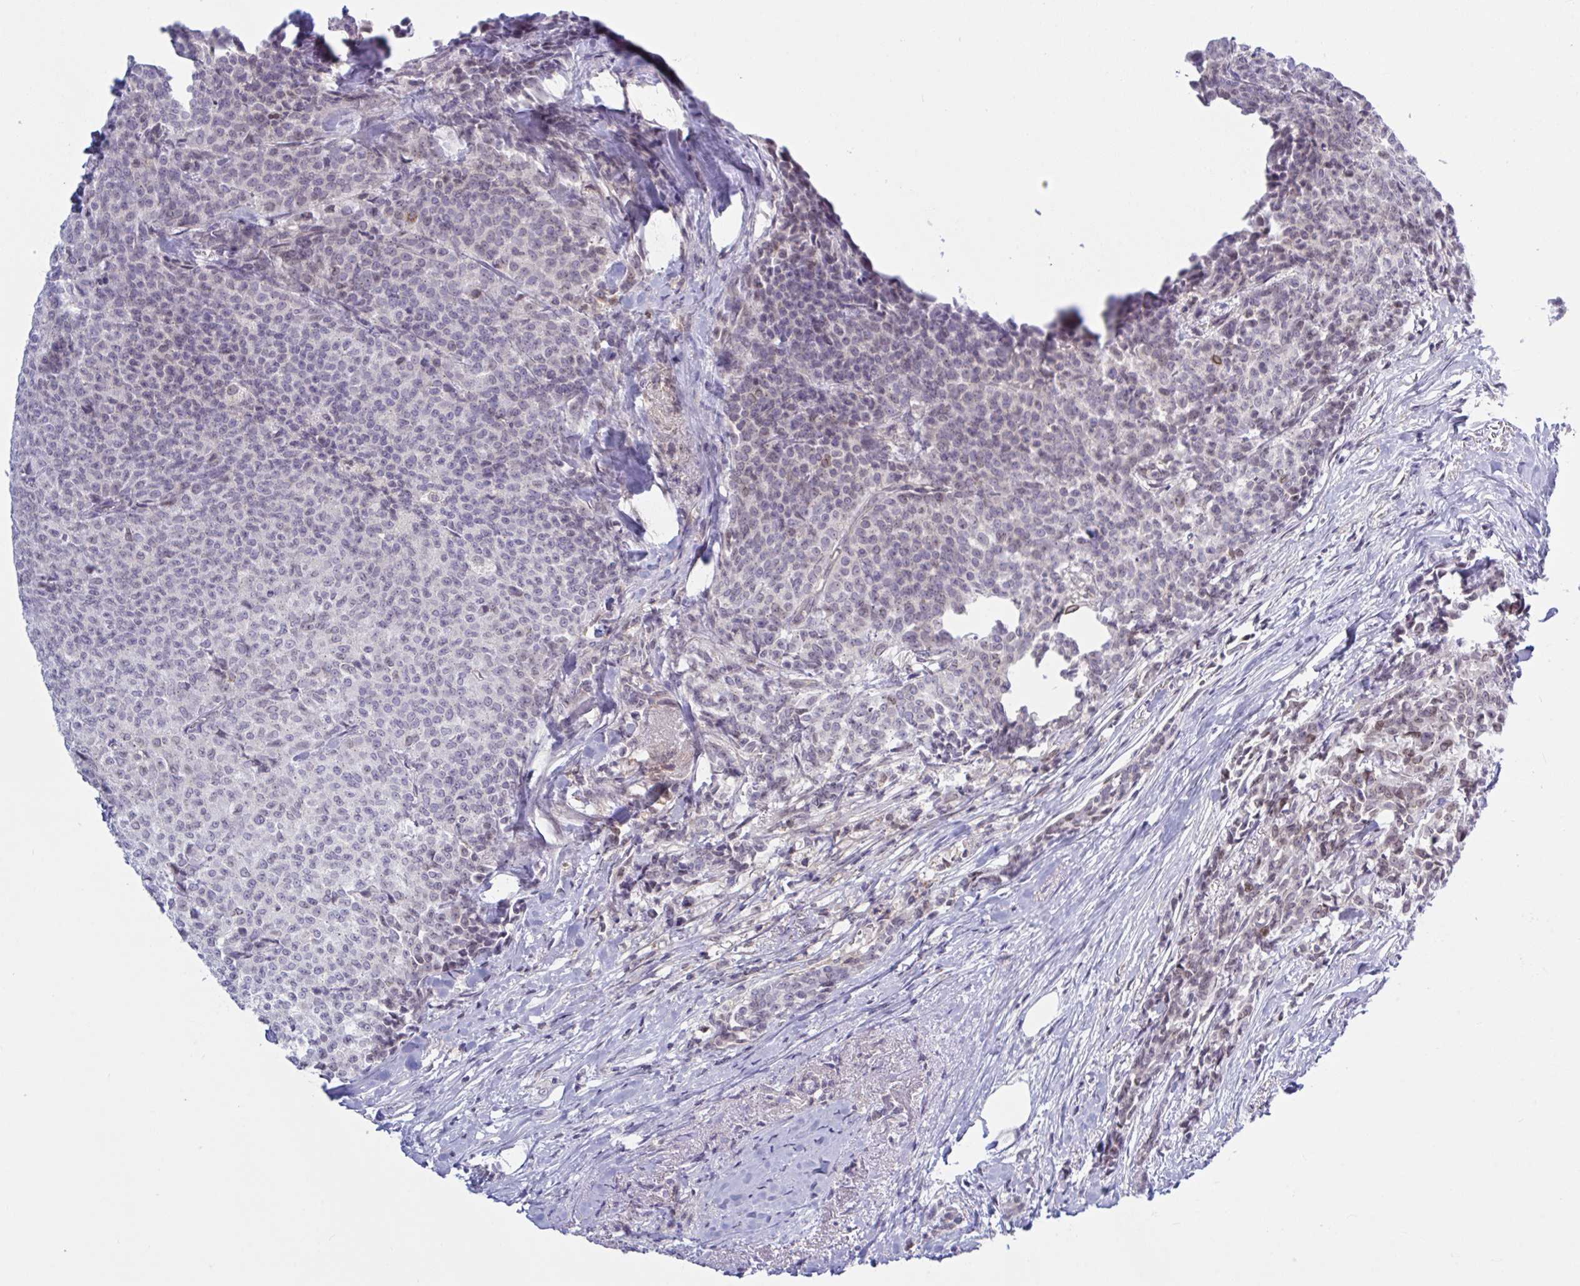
{"staining": {"intensity": "negative", "quantity": "none", "location": "none"}, "tissue": "breast cancer", "cell_type": "Tumor cells", "image_type": "cancer", "snomed": [{"axis": "morphology", "description": "Duct carcinoma"}, {"axis": "topography", "description": "Breast"}], "caption": "Immunohistochemistry image of neoplastic tissue: human breast cancer stained with DAB reveals no significant protein positivity in tumor cells.", "gene": "TANK", "patient": {"sex": "female", "age": 91}}